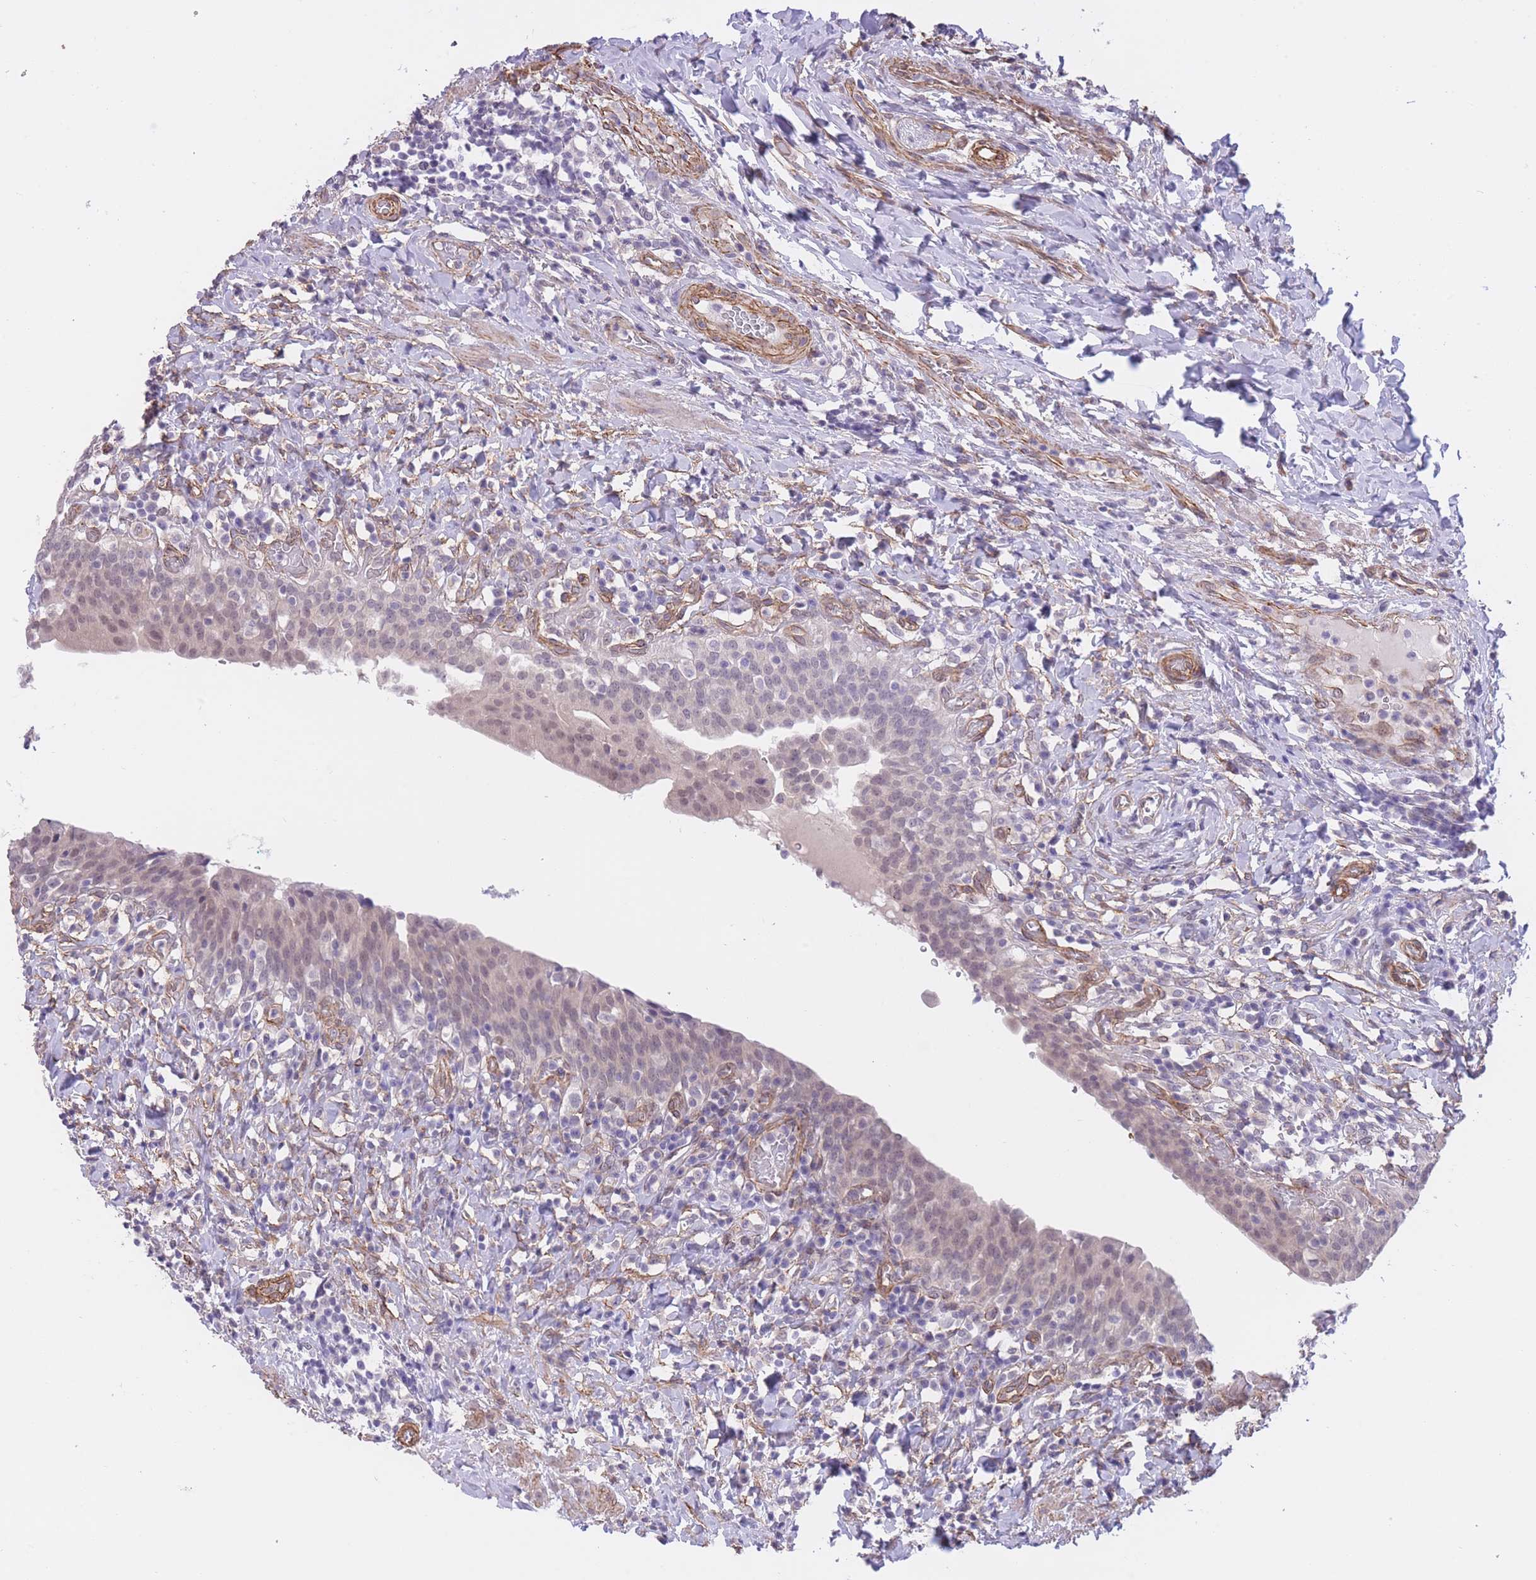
{"staining": {"intensity": "weak", "quantity": "<25%", "location": "nuclear"}, "tissue": "urinary bladder", "cell_type": "Urothelial cells", "image_type": "normal", "snomed": [{"axis": "morphology", "description": "Normal tissue, NOS"}, {"axis": "morphology", "description": "Inflammation, NOS"}, {"axis": "topography", "description": "Urinary bladder"}], "caption": "This is an IHC micrograph of unremarkable human urinary bladder. There is no expression in urothelial cells.", "gene": "QTRT1", "patient": {"sex": "male", "age": 64}}